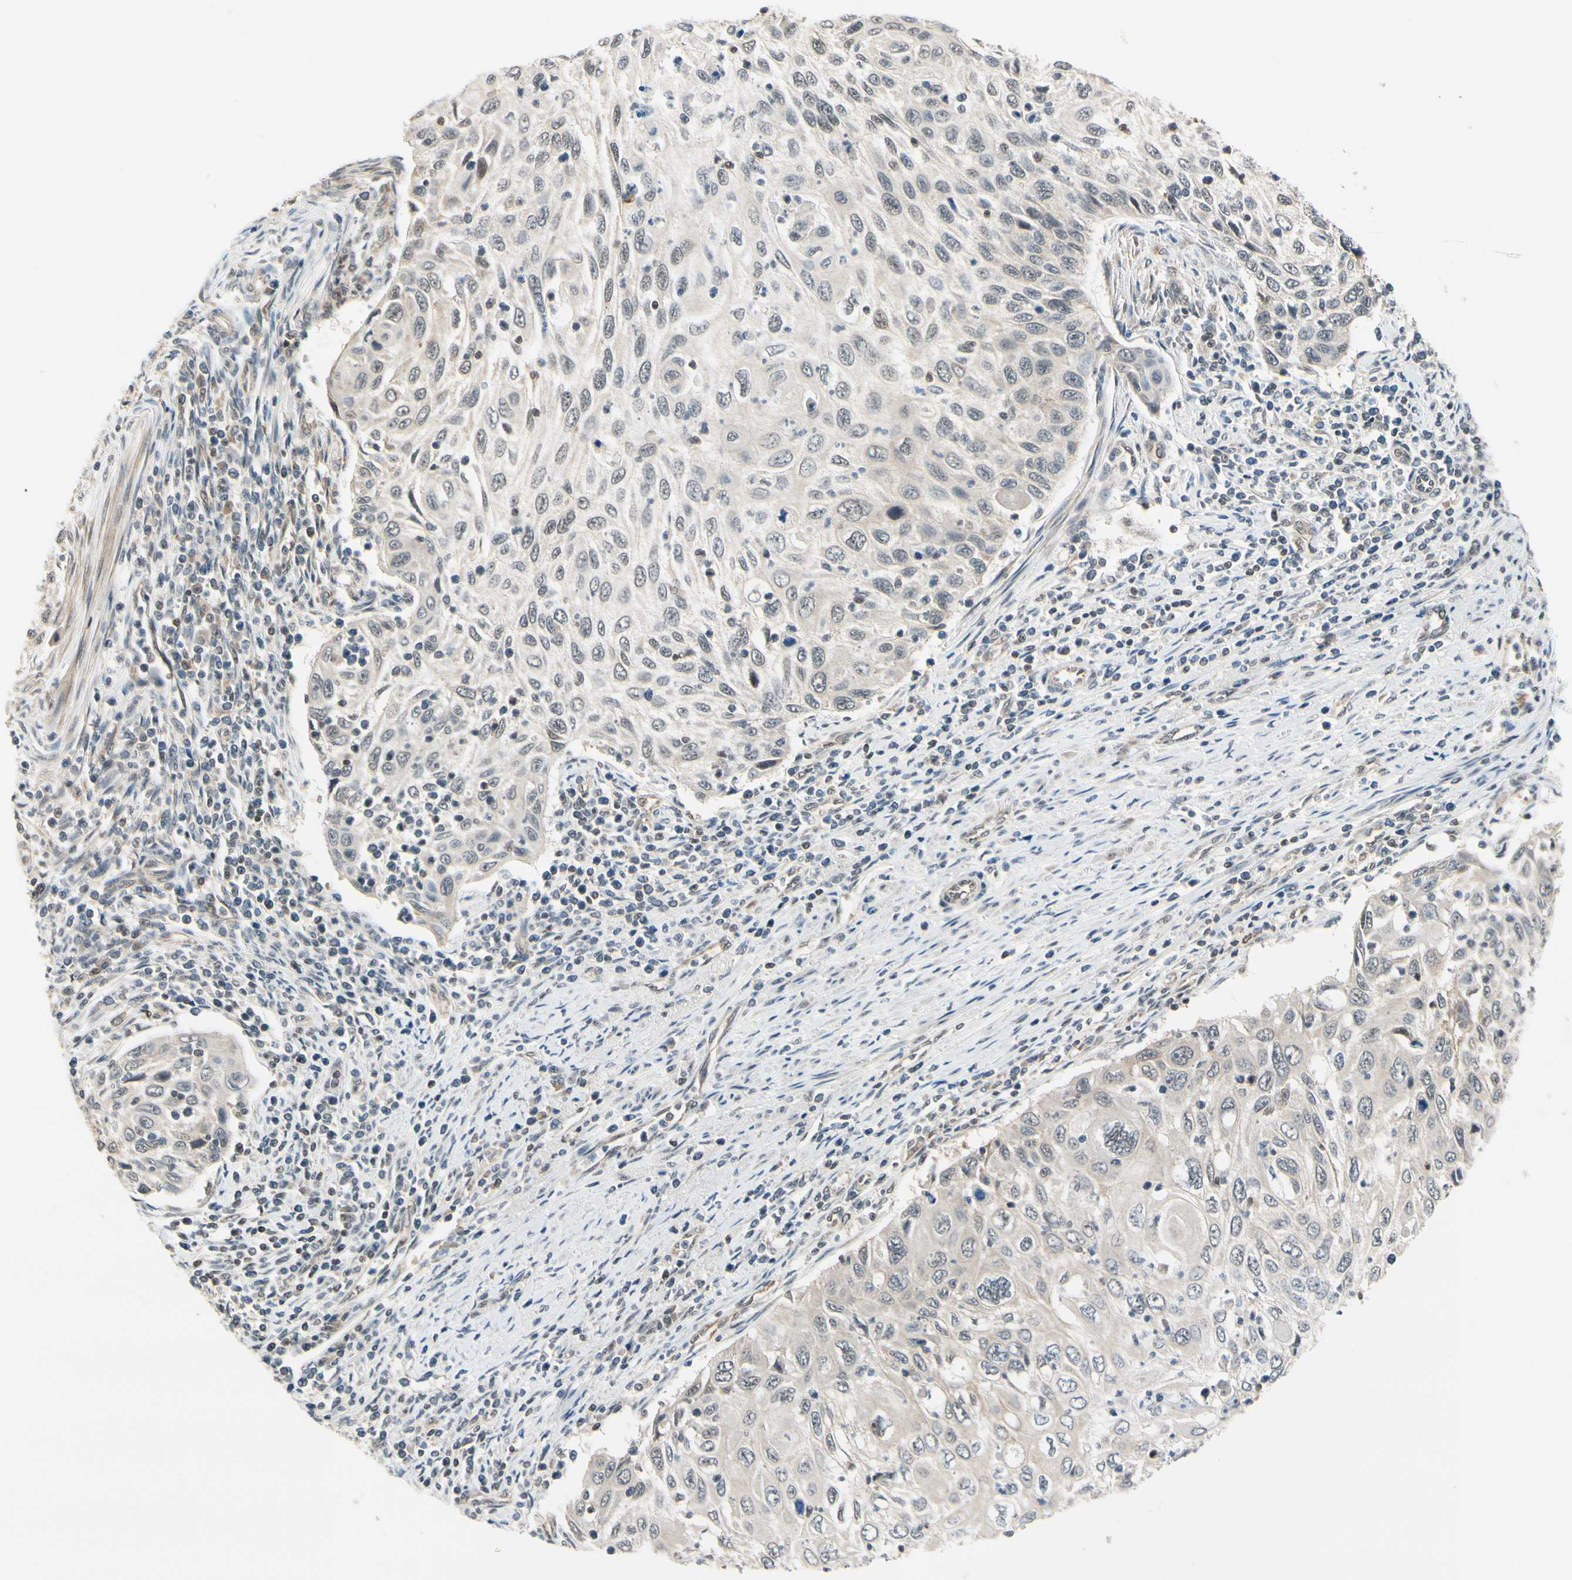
{"staining": {"intensity": "weak", "quantity": "<25%", "location": "cytoplasmic/membranous"}, "tissue": "cervical cancer", "cell_type": "Tumor cells", "image_type": "cancer", "snomed": [{"axis": "morphology", "description": "Squamous cell carcinoma, NOS"}, {"axis": "topography", "description": "Cervix"}], "caption": "An image of human cervical cancer is negative for staining in tumor cells.", "gene": "TAF12", "patient": {"sex": "female", "age": 70}}